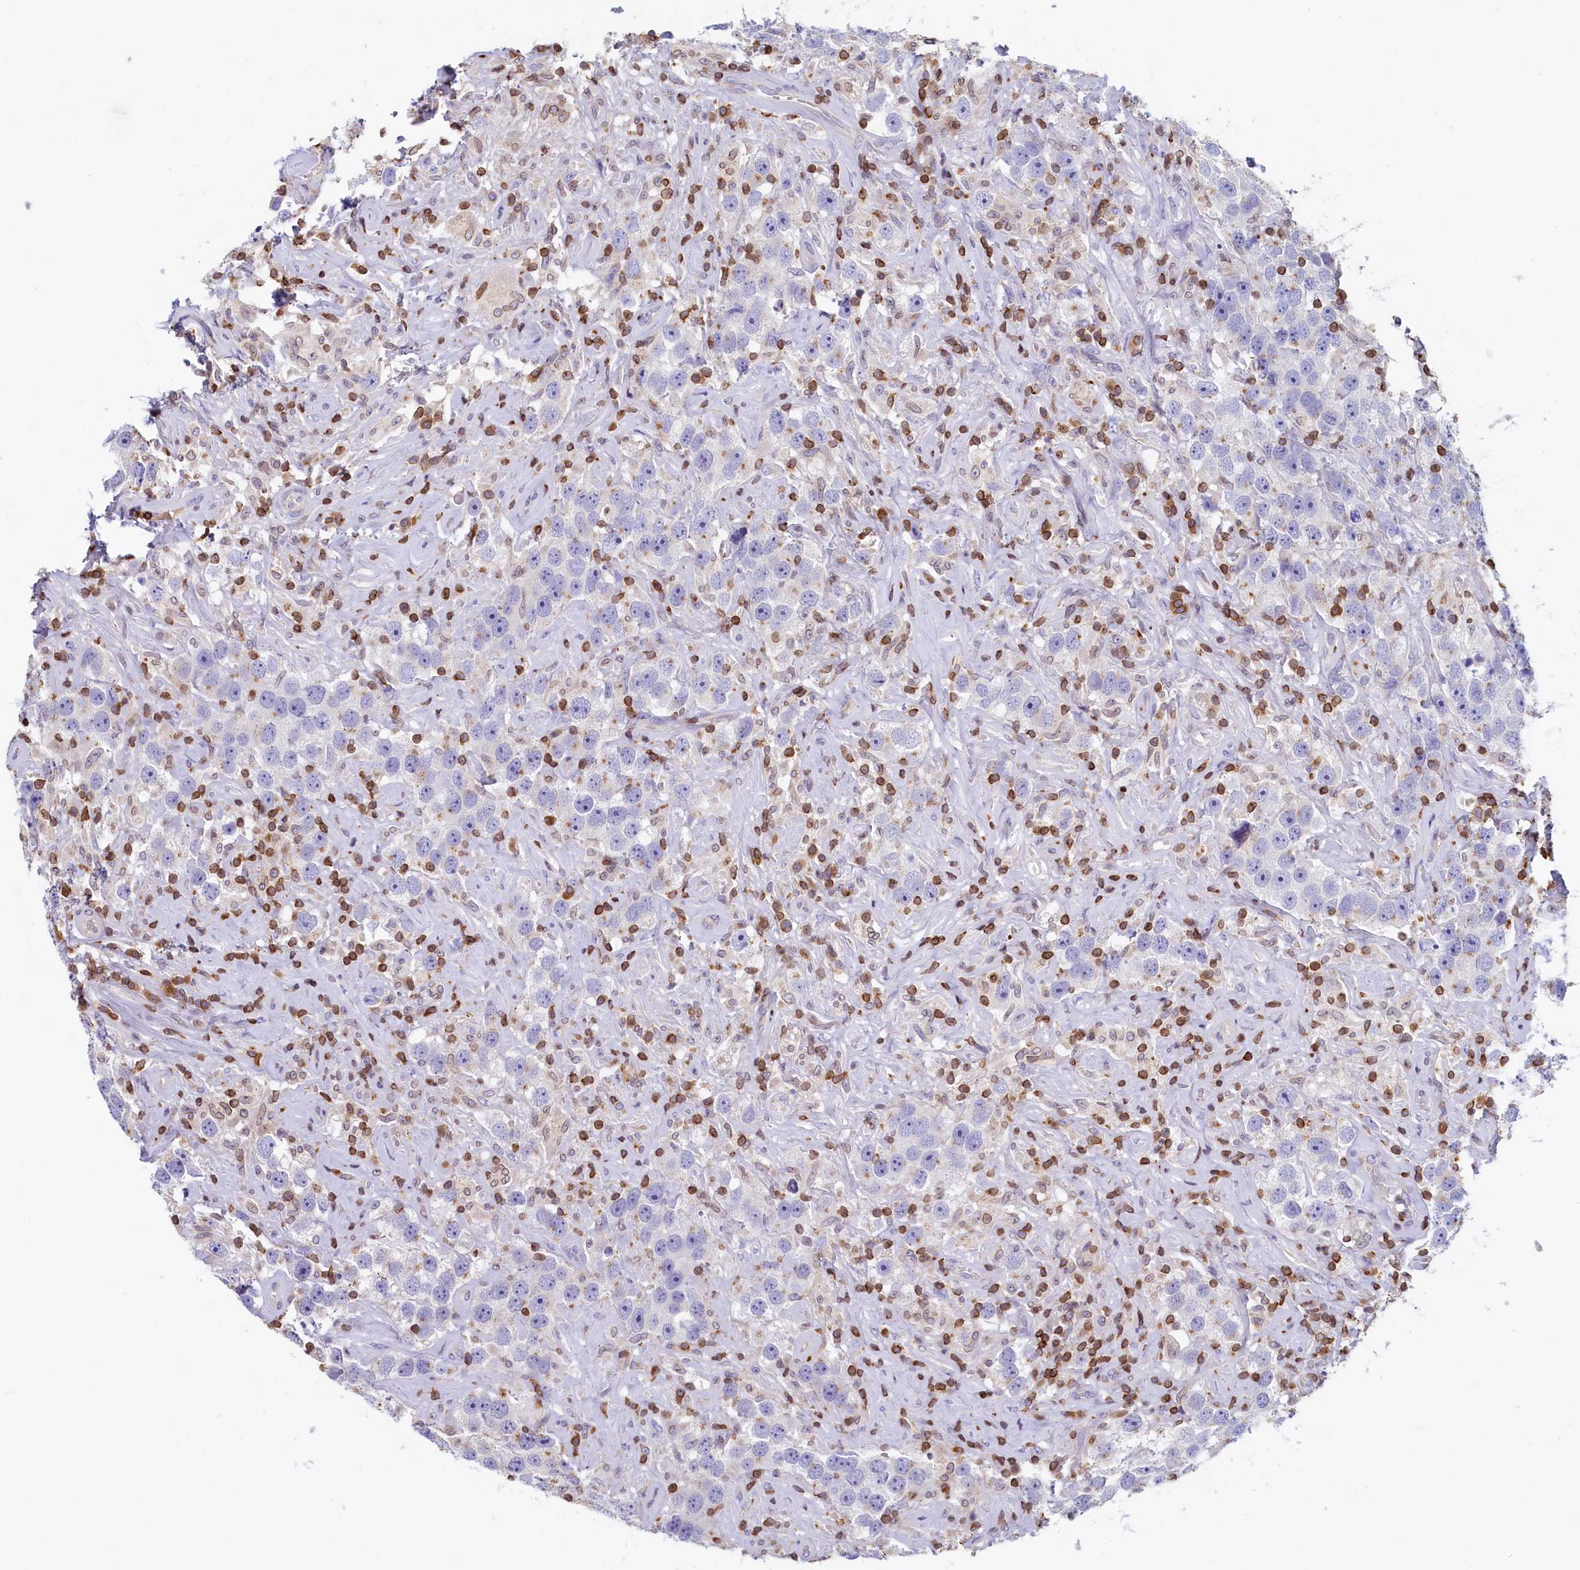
{"staining": {"intensity": "negative", "quantity": "none", "location": "none"}, "tissue": "testis cancer", "cell_type": "Tumor cells", "image_type": "cancer", "snomed": [{"axis": "morphology", "description": "Seminoma, NOS"}, {"axis": "topography", "description": "Testis"}], "caption": "Immunohistochemical staining of testis seminoma shows no significant expression in tumor cells.", "gene": "TRAF3IP3", "patient": {"sex": "male", "age": 49}}